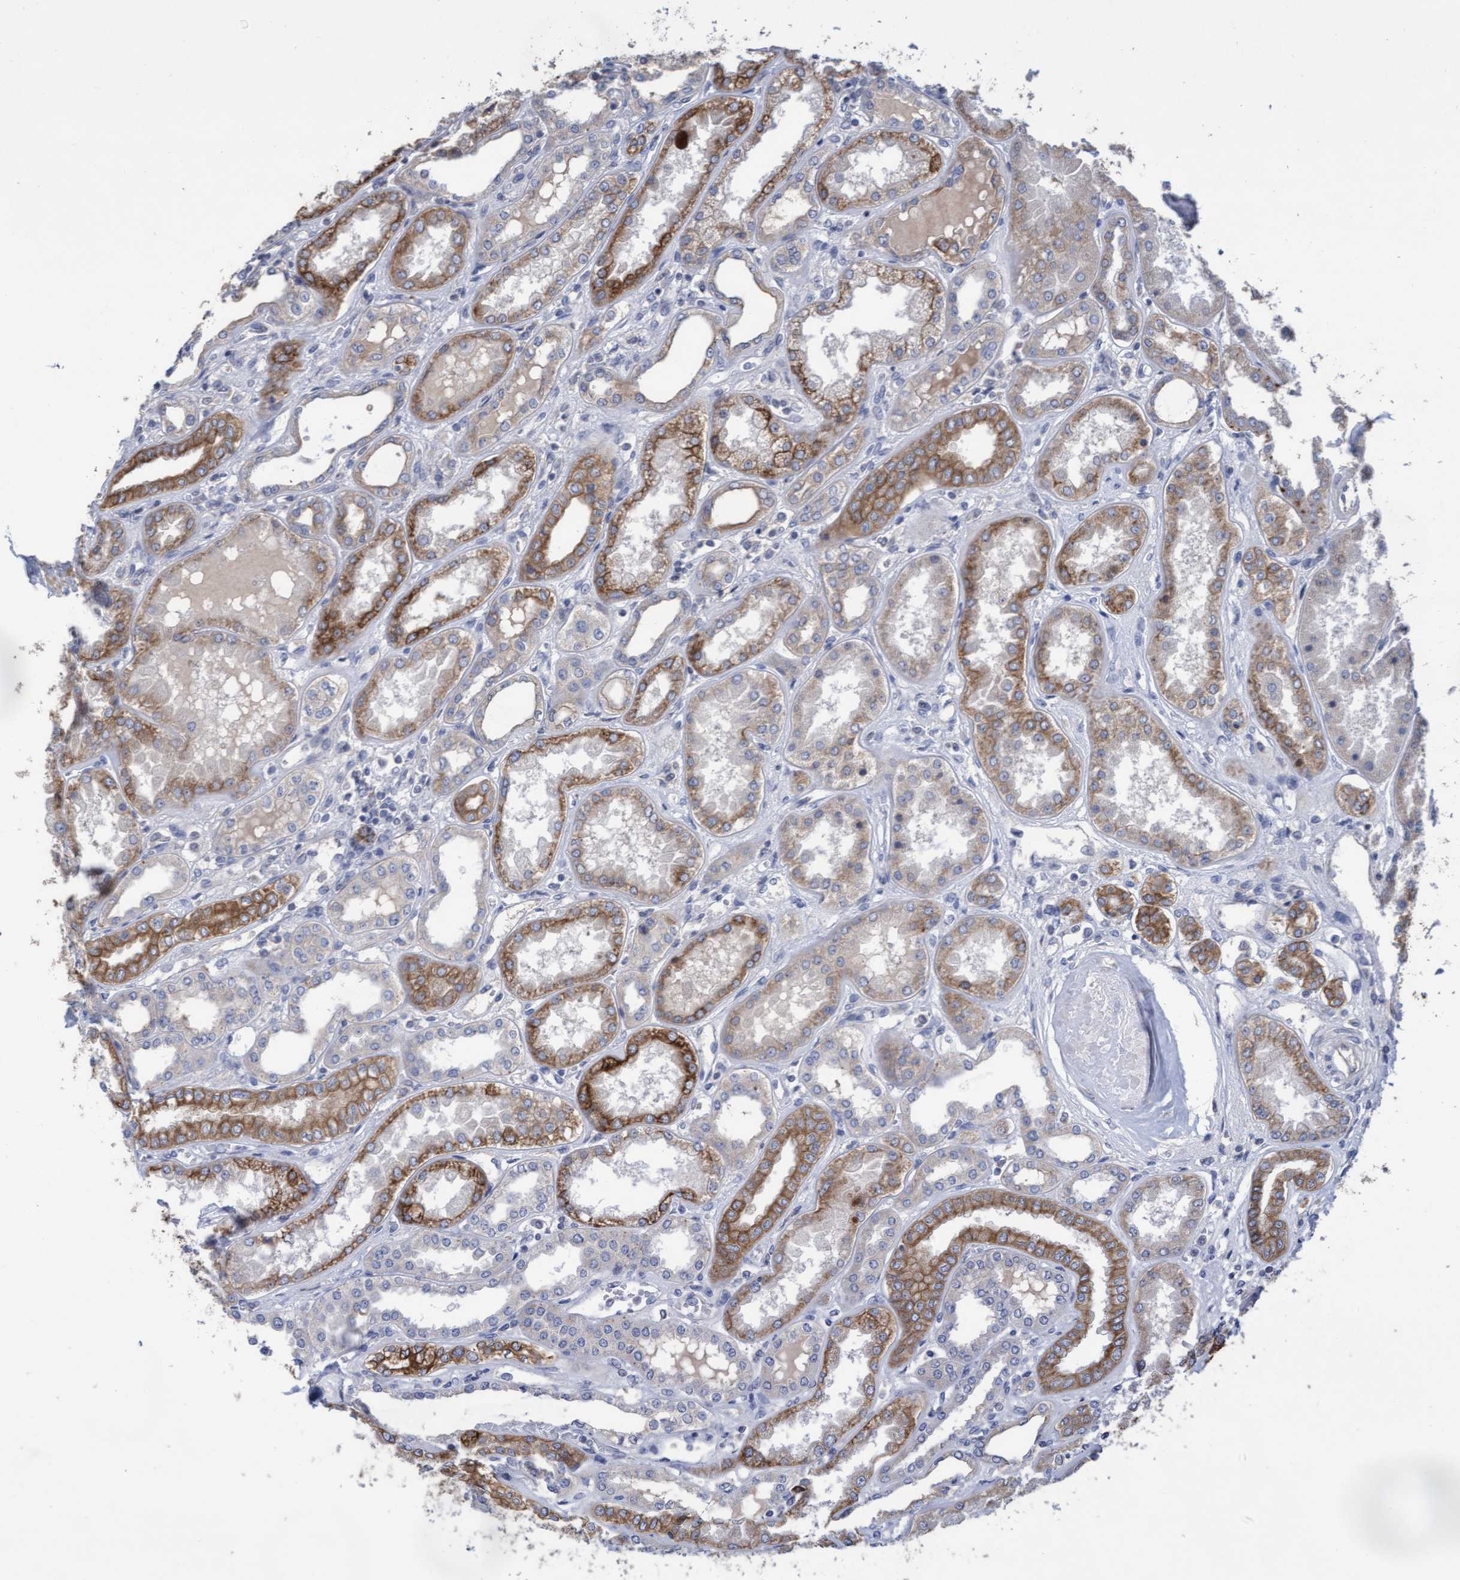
{"staining": {"intensity": "weak", "quantity": "<25%", "location": "cytoplasmic/membranous"}, "tissue": "kidney", "cell_type": "Cells in glomeruli", "image_type": "normal", "snomed": [{"axis": "morphology", "description": "Normal tissue, NOS"}, {"axis": "topography", "description": "Kidney"}], "caption": "A high-resolution histopathology image shows immunohistochemistry (IHC) staining of normal kidney, which shows no significant positivity in cells in glomeruli. The staining is performed using DAB (3,3'-diaminobenzidine) brown chromogen with nuclei counter-stained in using hematoxylin.", "gene": "KRT24", "patient": {"sex": "female", "age": 56}}